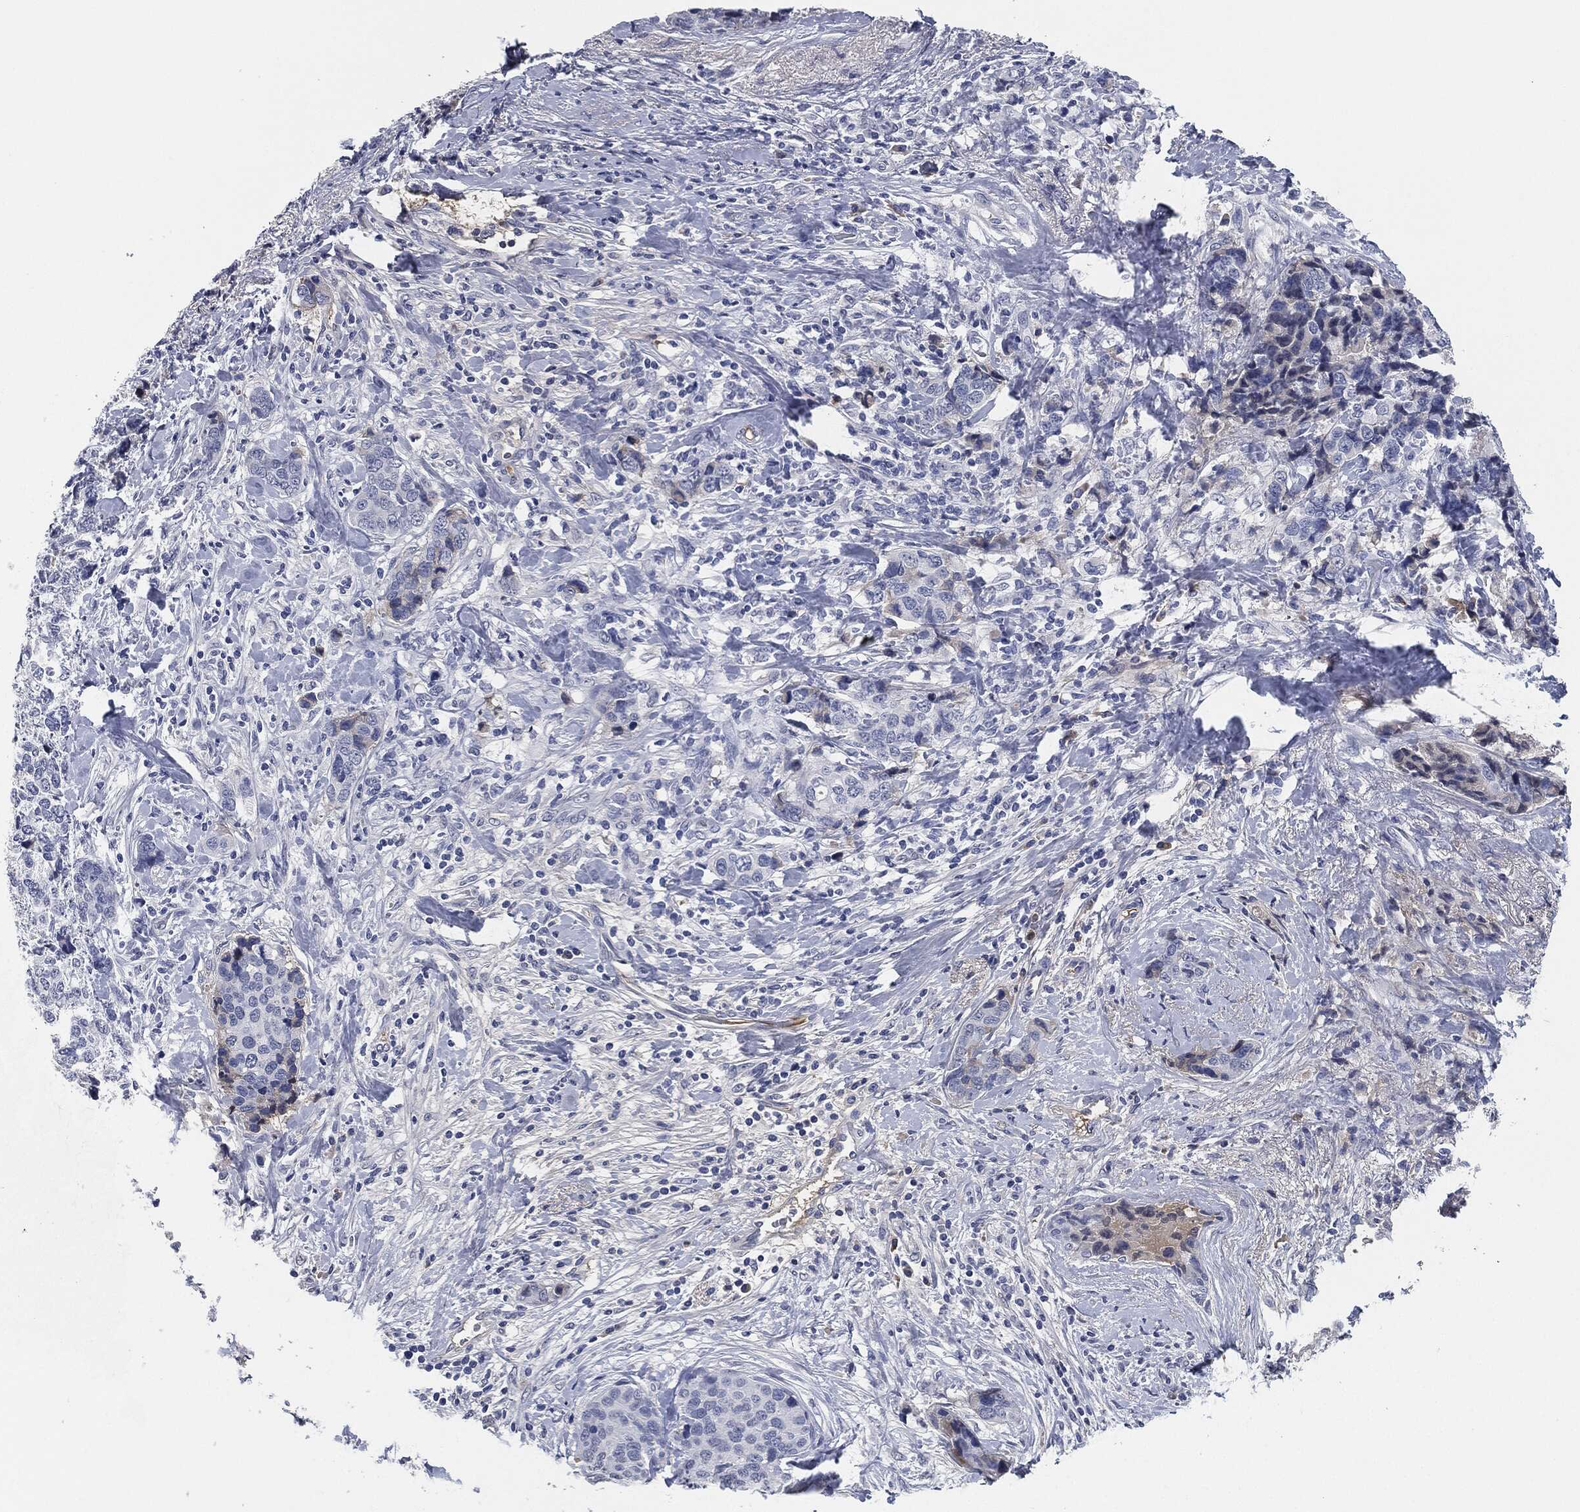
{"staining": {"intensity": "negative", "quantity": "none", "location": "none"}, "tissue": "breast cancer", "cell_type": "Tumor cells", "image_type": "cancer", "snomed": [{"axis": "morphology", "description": "Lobular carcinoma"}, {"axis": "topography", "description": "Breast"}], "caption": "This micrograph is of breast cancer (lobular carcinoma) stained with IHC to label a protein in brown with the nuclei are counter-stained blue. There is no positivity in tumor cells.", "gene": "SIGLEC7", "patient": {"sex": "female", "age": 59}}